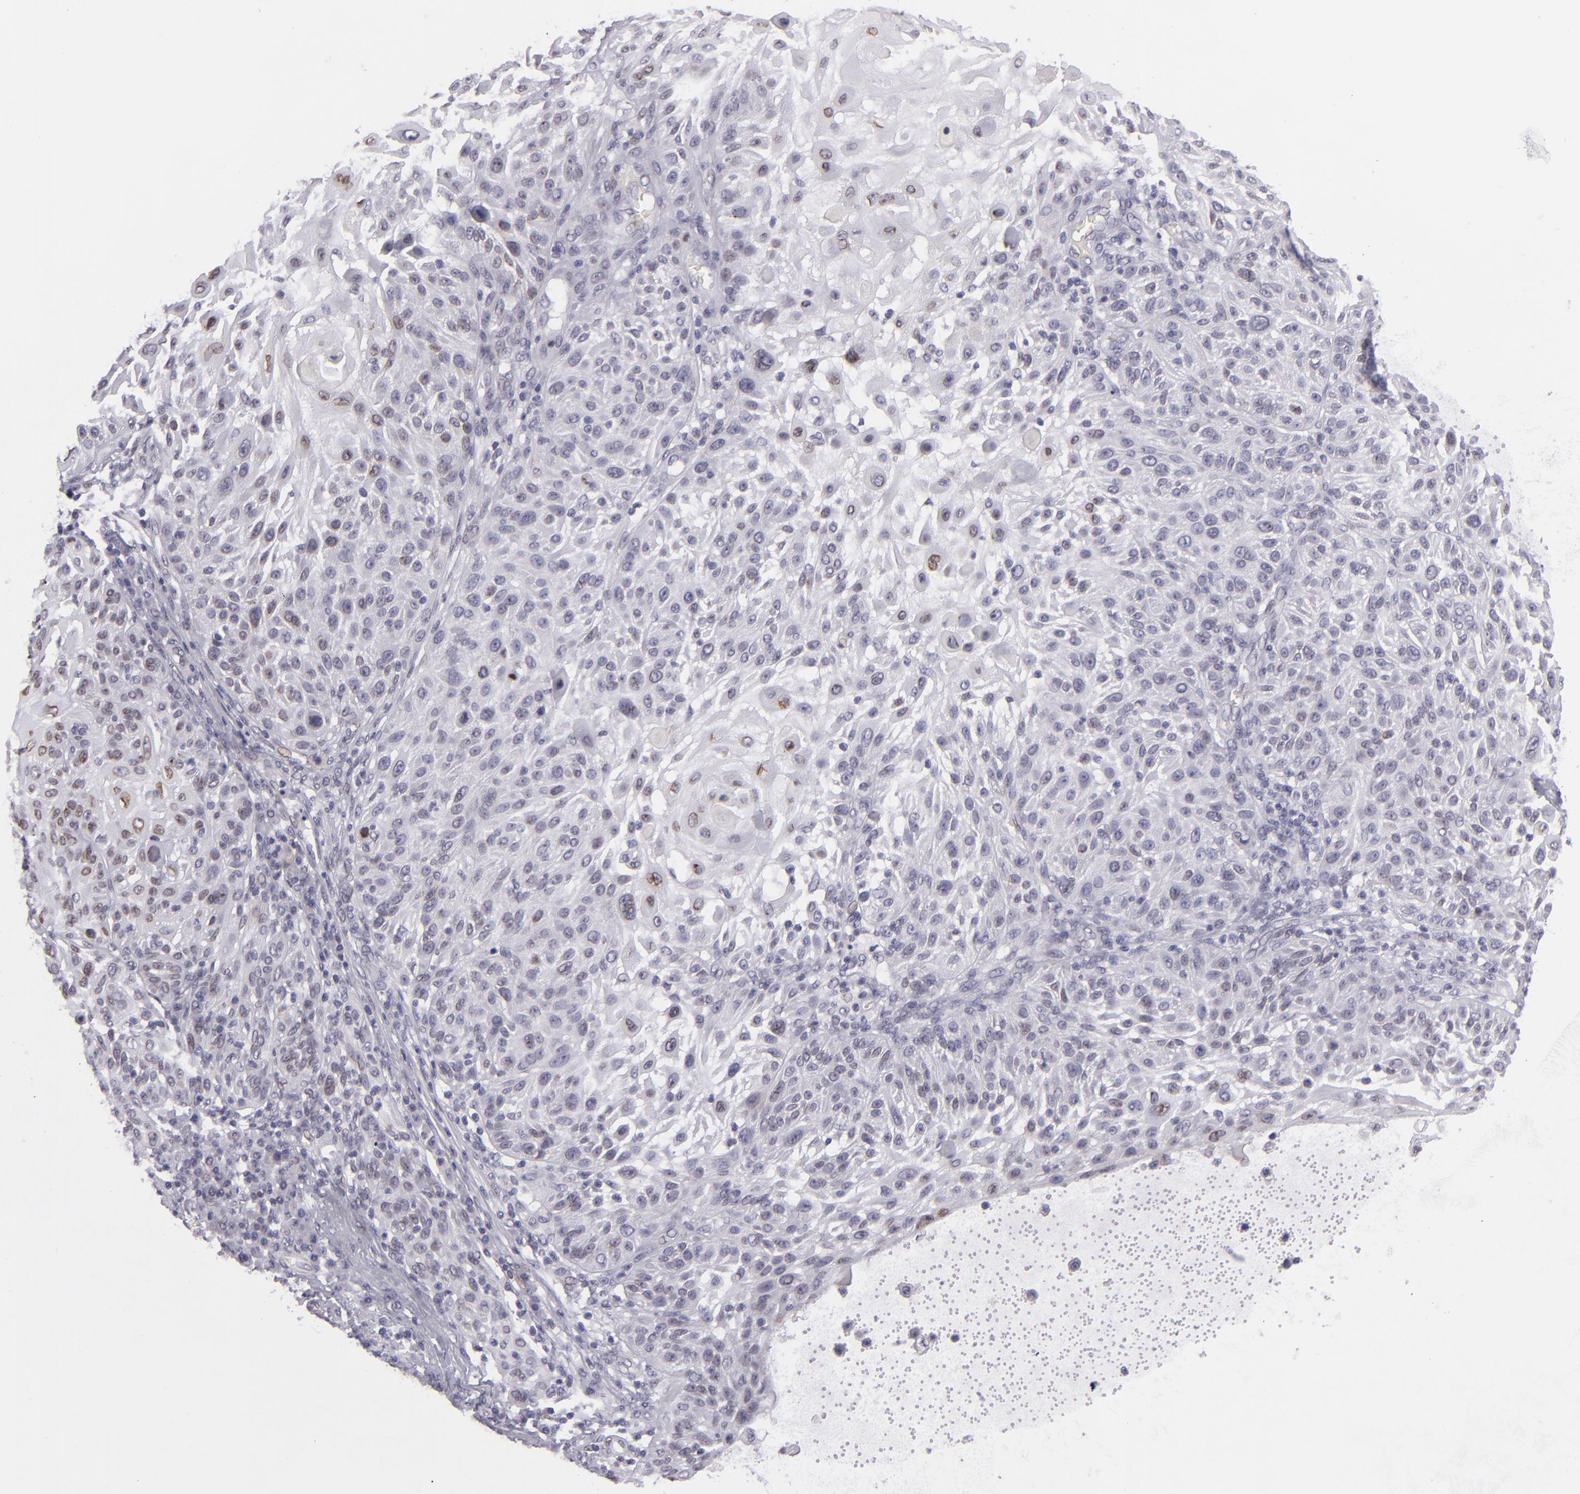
{"staining": {"intensity": "weak", "quantity": "<25%", "location": "nuclear"}, "tissue": "skin cancer", "cell_type": "Tumor cells", "image_type": "cancer", "snomed": [{"axis": "morphology", "description": "Squamous cell carcinoma, NOS"}, {"axis": "topography", "description": "Skin"}], "caption": "The IHC micrograph has no significant positivity in tumor cells of skin squamous cell carcinoma tissue.", "gene": "EMD", "patient": {"sex": "female", "age": 89}}